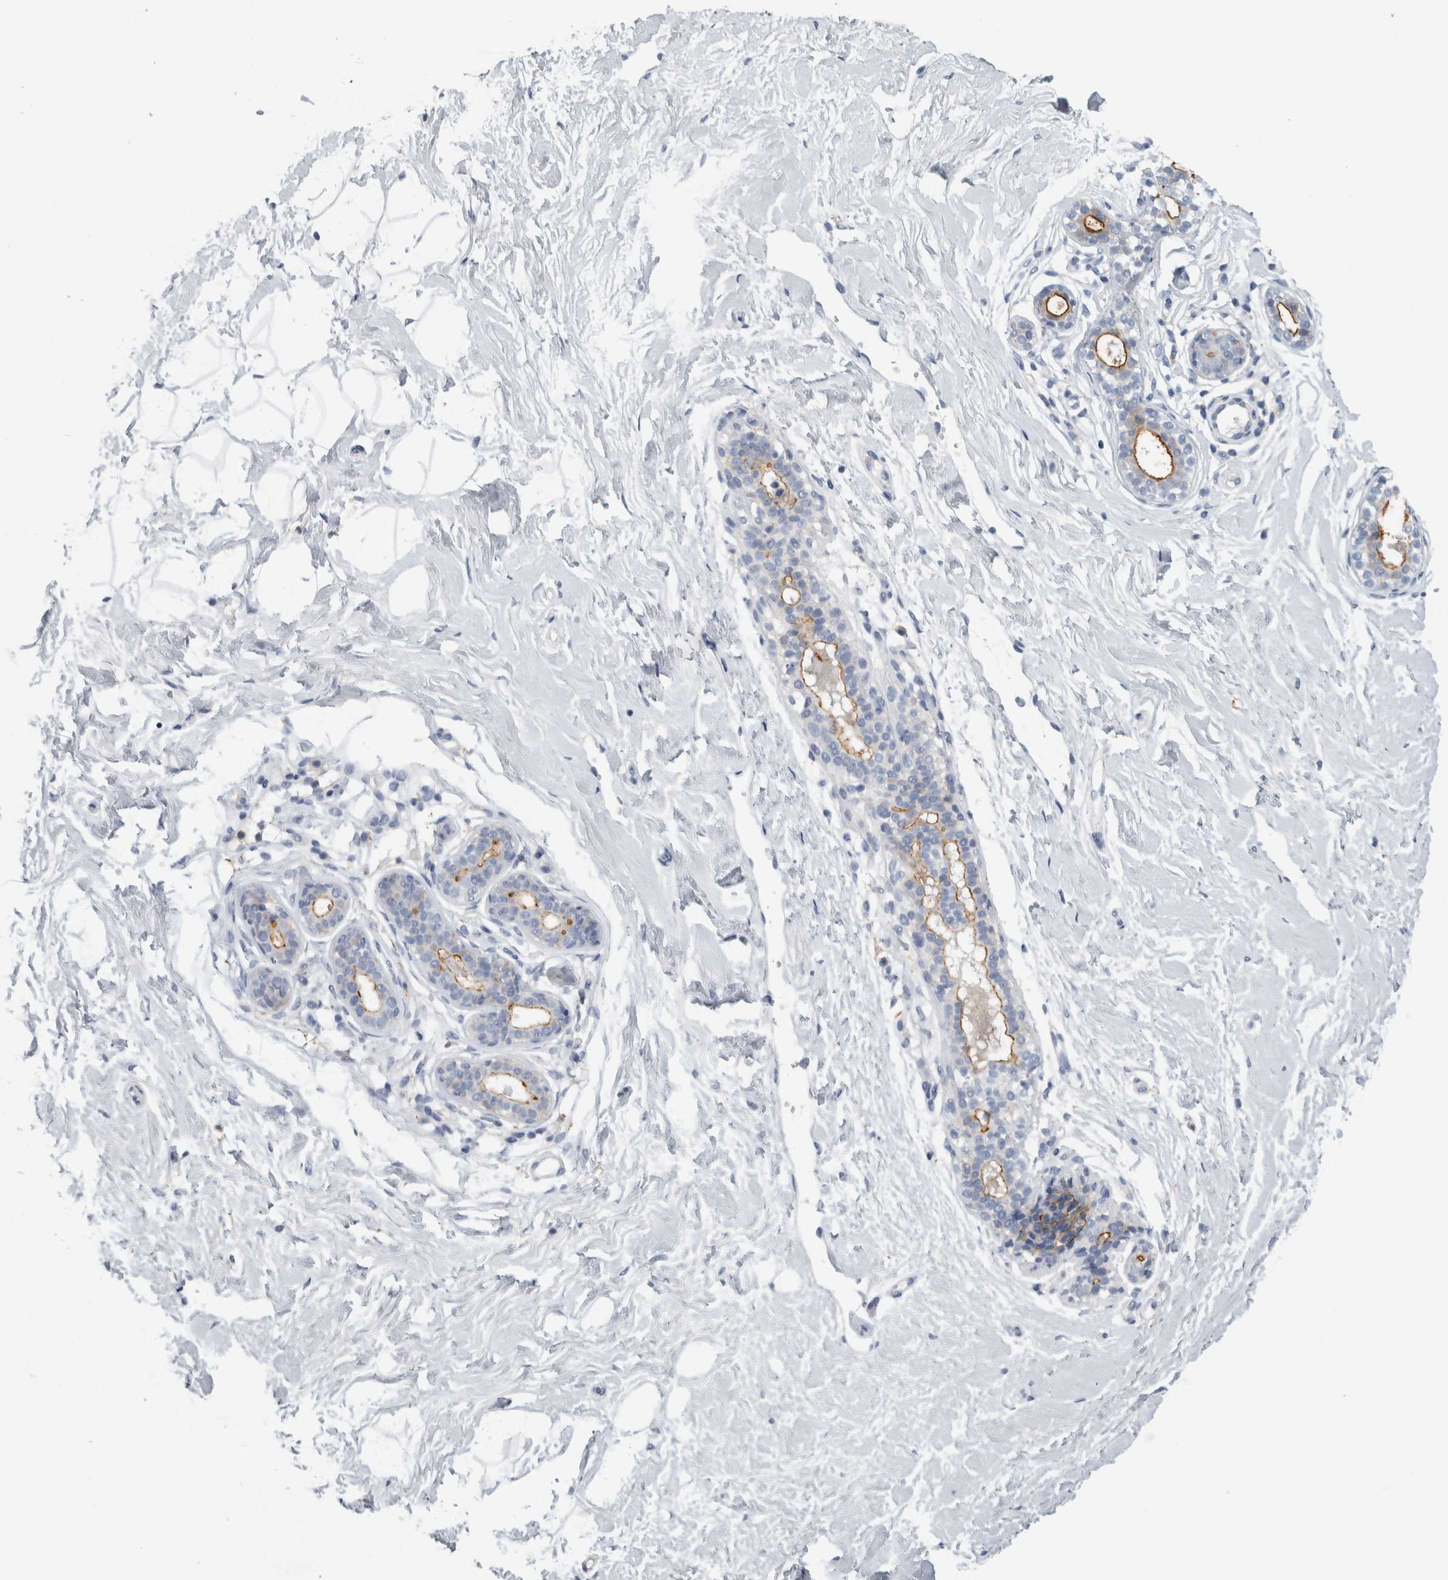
{"staining": {"intensity": "negative", "quantity": "none", "location": "none"}, "tissue": "breast", "cell_type": "Adipocytes", "image_type": "normal", "snomed": [{"axis": "morphology", "description": "Normal tissue, NOS"}, {"axis": "topography", "description": "Breast"}], "caption": "Immunohistochemistry (IHC) histopathology image of benign breast stained for a protein (brown), which demonstrates no expression in adipocytes.", "gene": "ANKFY1", "patient": {"sex": "female", "age": 23}}